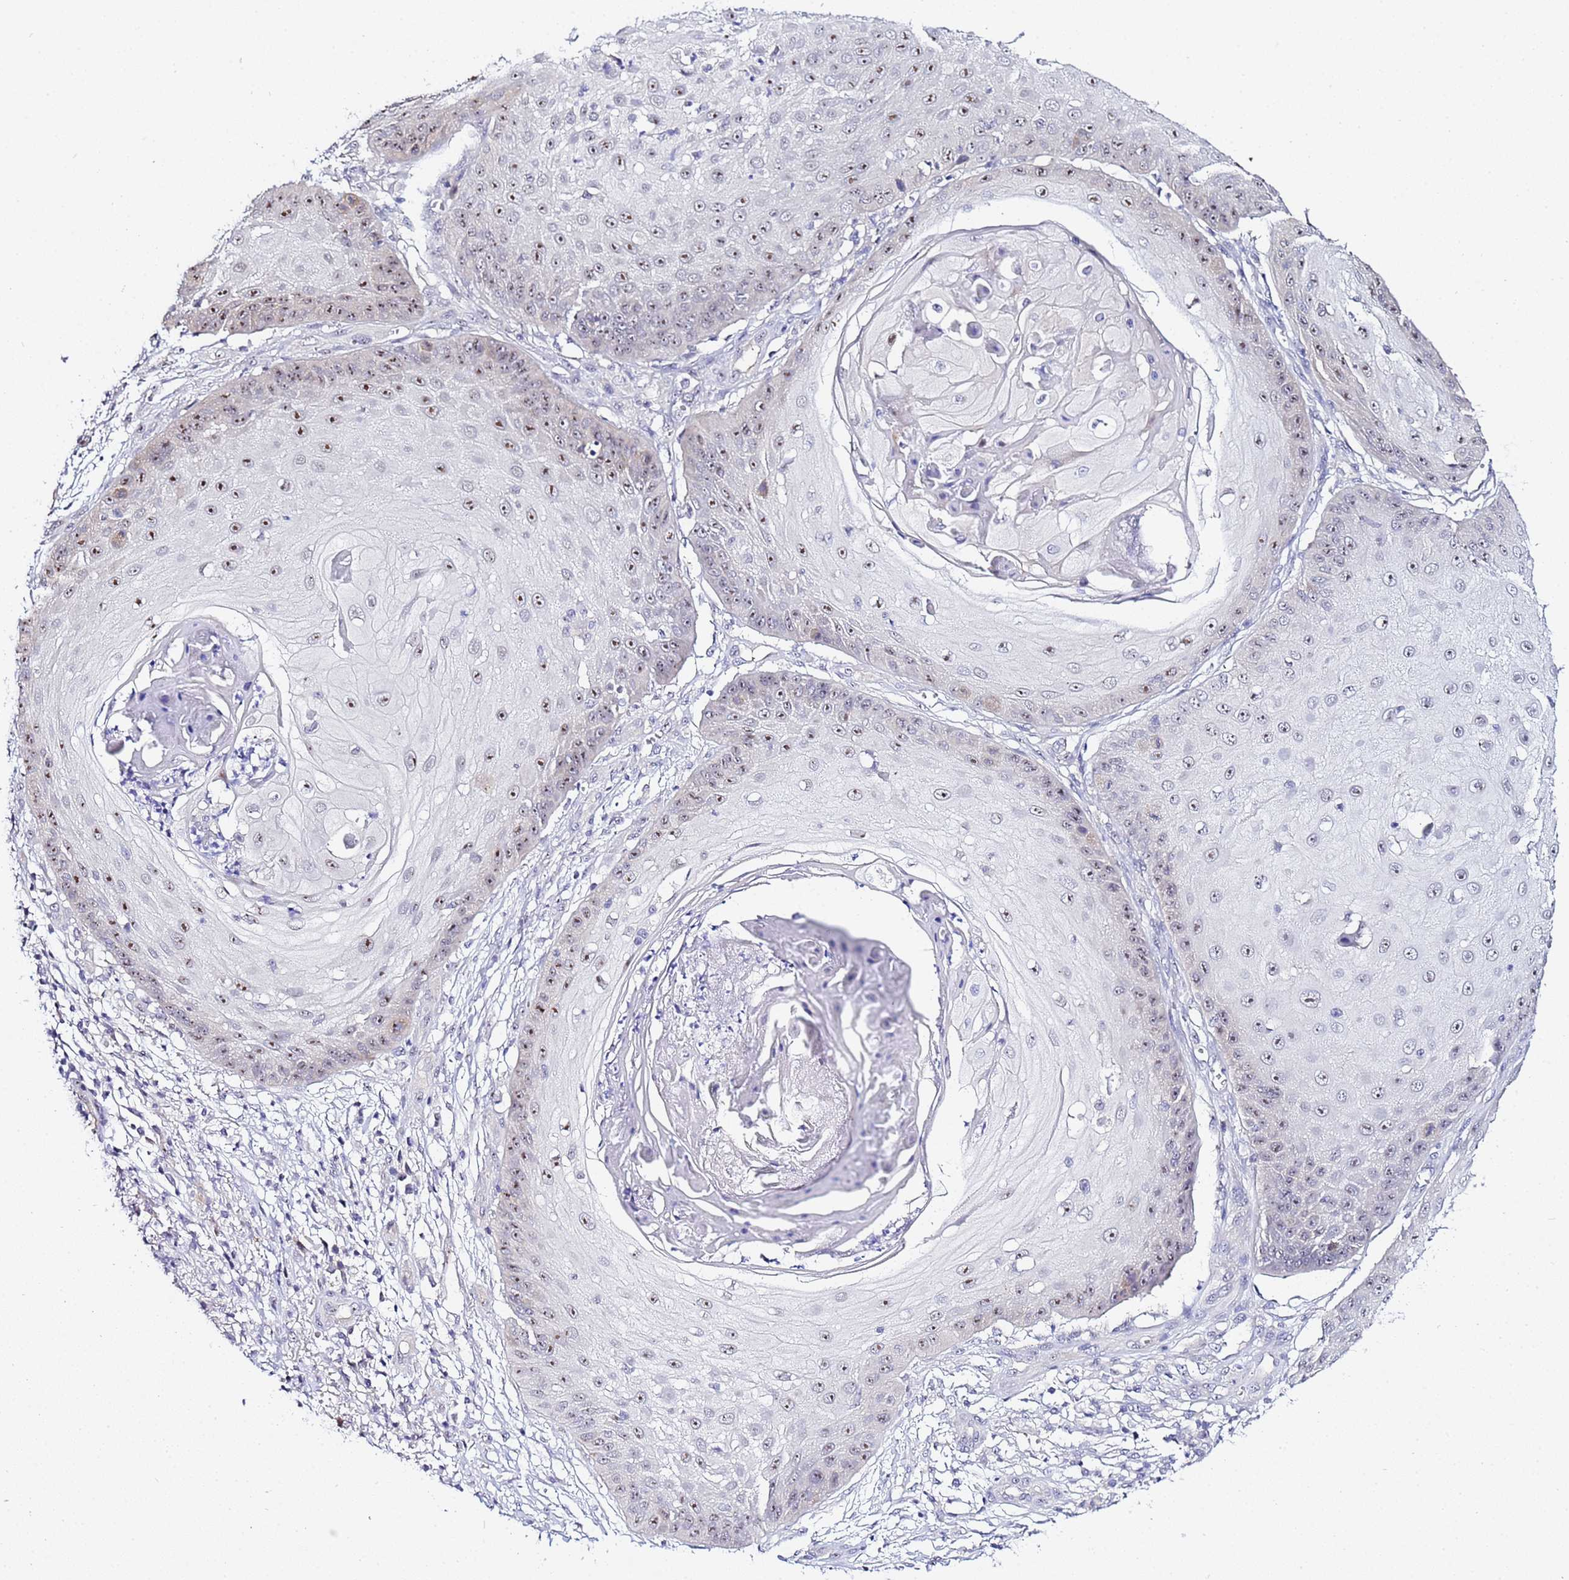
{"staining": {"intensity": "moderate", "quantity": "25%-75%", "location": "nuclear"}, "tissue": "skin cancer", "cell_type": "Tumor cells", "image_type": "cancer", "snomed": [{"axis": "morphology", "description": "Squamous cell carcinoma, NOS"}, {"axis": "topography", "description": "Skin"}], "caption": "Protein staining reveals moderate nuclear positivity in about 25%-75% of tumor cells in skin cancer. (Stains: DAB (3,3'-diaminobenzidine) in brown, nuclei in blue, Microscopy: brightfield microscopy at high magnification).", "gene": "ACTL6B", "patient": {"sex": "male", "age": 70}}